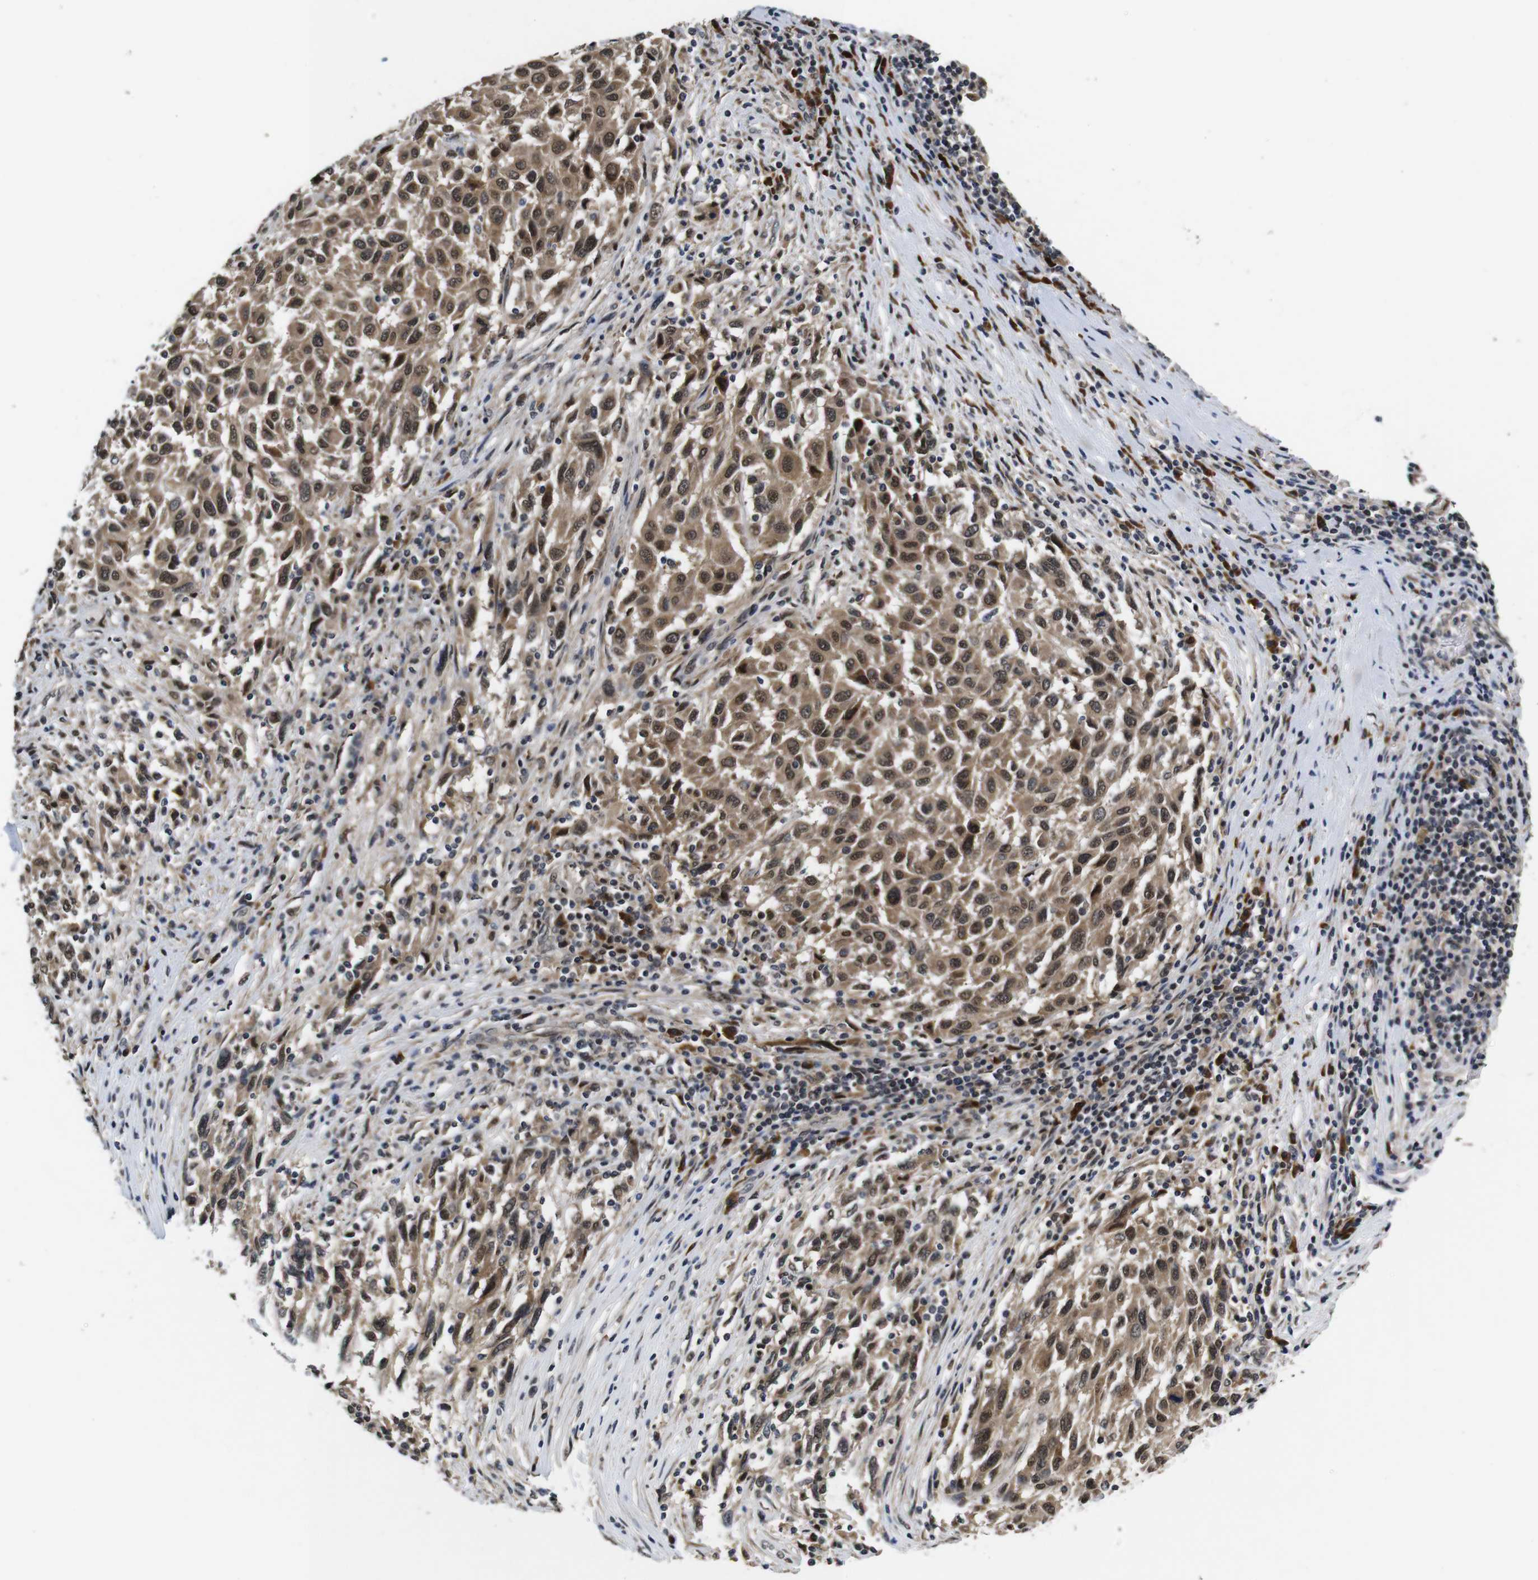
{"staining": {"intensity": "moderate", "quantity": ">75%", "location": "cytoplasmic/membranous,nuclear"}, "tissue": "melanoma", "cell_type": "Tumor cells", "image_type": "cancer", "snomed": [{"axis": "morphology", "description": "Malignant melanoma, Metastatic site"}, {"axis": "topography", "description": "Lymph node"}], "caption": "Melanoma stained with DAB IHC shows medium levels of moderate cytoplasmic/membranous and nuclear staining in about >75% of tumor cells.", "gene": "ZBTB46", "patient": {"sex": "male", "age": 61}}